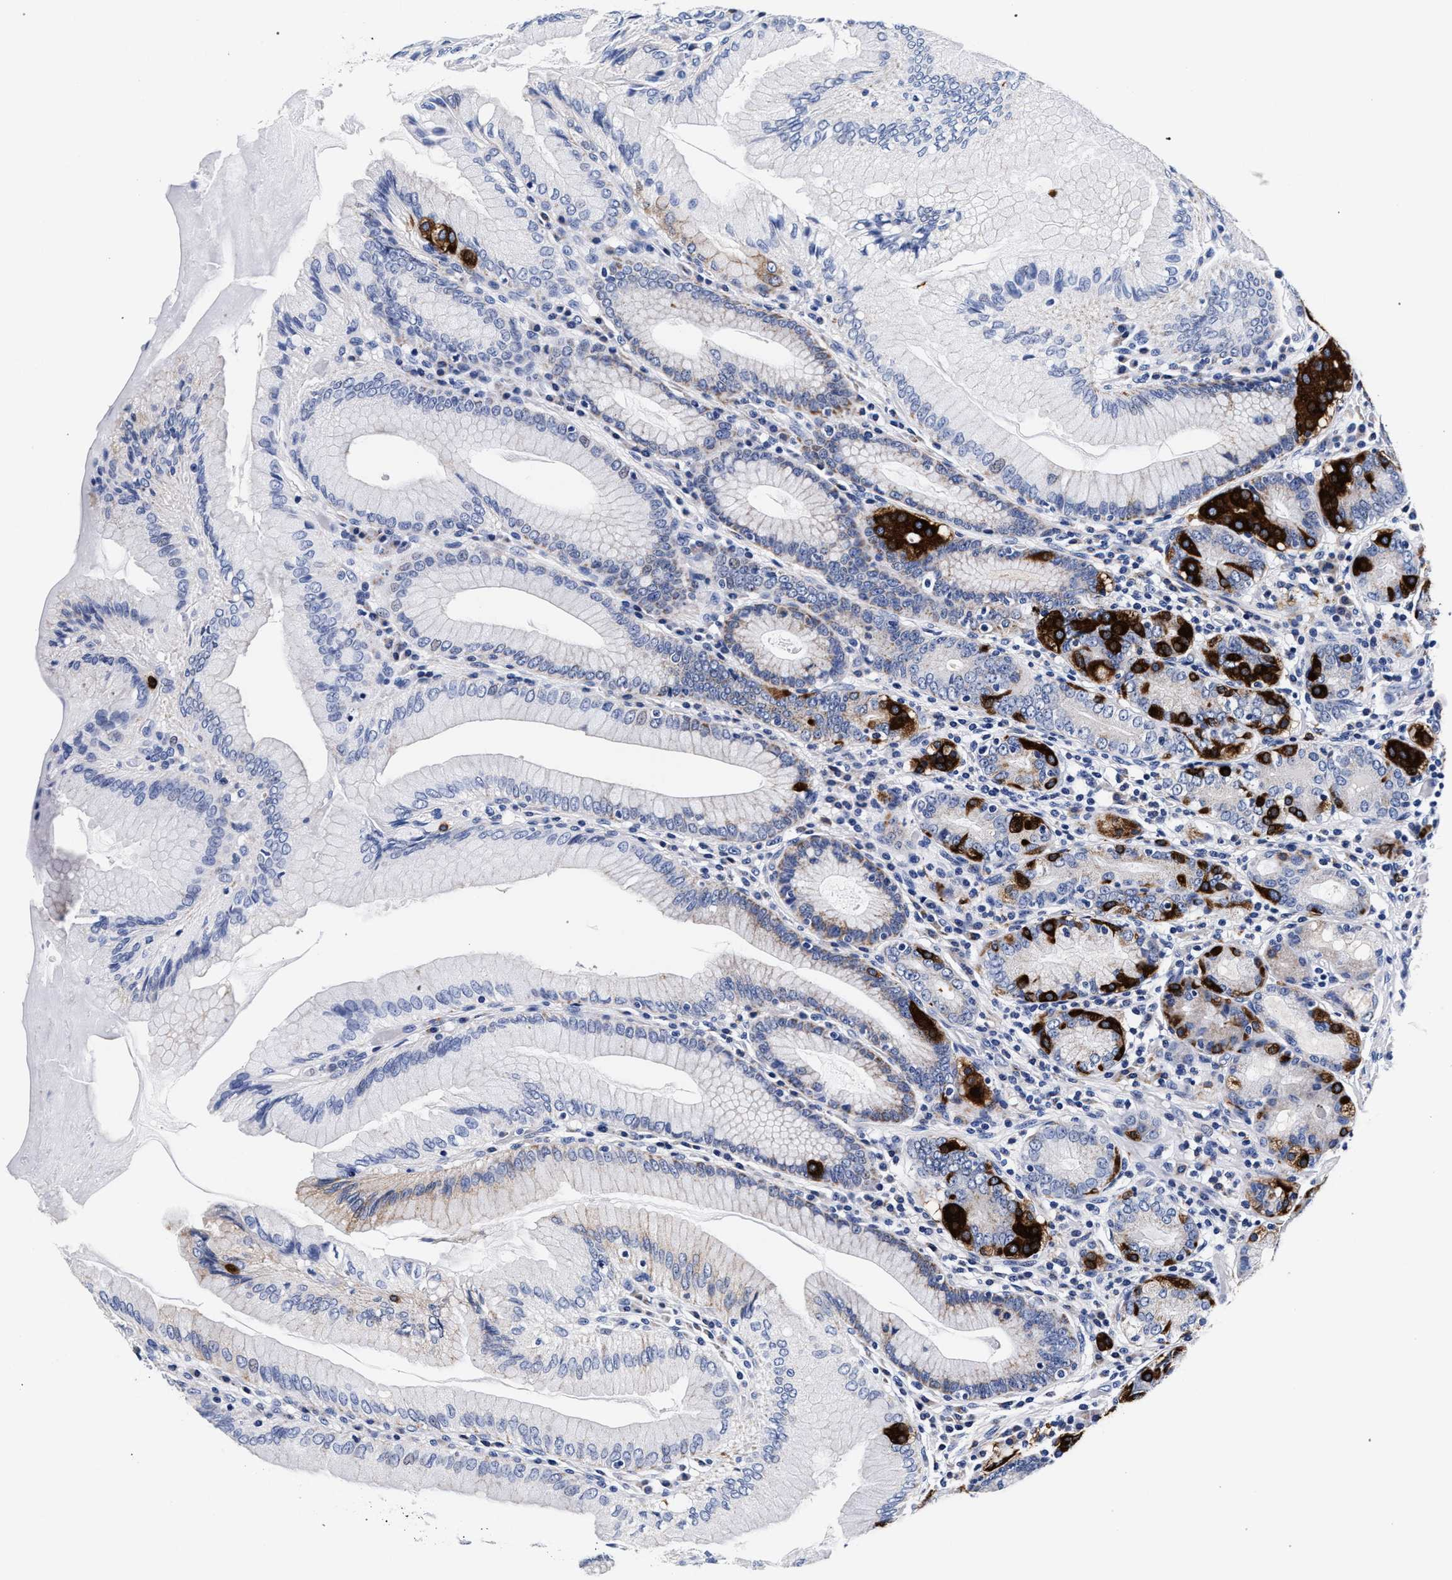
{"staining": {"intensity": "strong", "quantity": "<25%", "location": "cytoplasmic/membranous"}, "tissue": "stomach", "cell_type": "Glandular cells", "image_type": "normal", "snomed": [{"axis": "morphology", "description": "Normal tissue, NOS"}, {"axis": "topography", "description": "Stomach, lower"}], "caption": "Immunohistochemical staining of unremarkable stomach shows strong cytoplasmic/membranous protein expression in about <25% of glandular cells.", "gene": "RAB3B", "patient": {"sex": "female", "age": 76}}